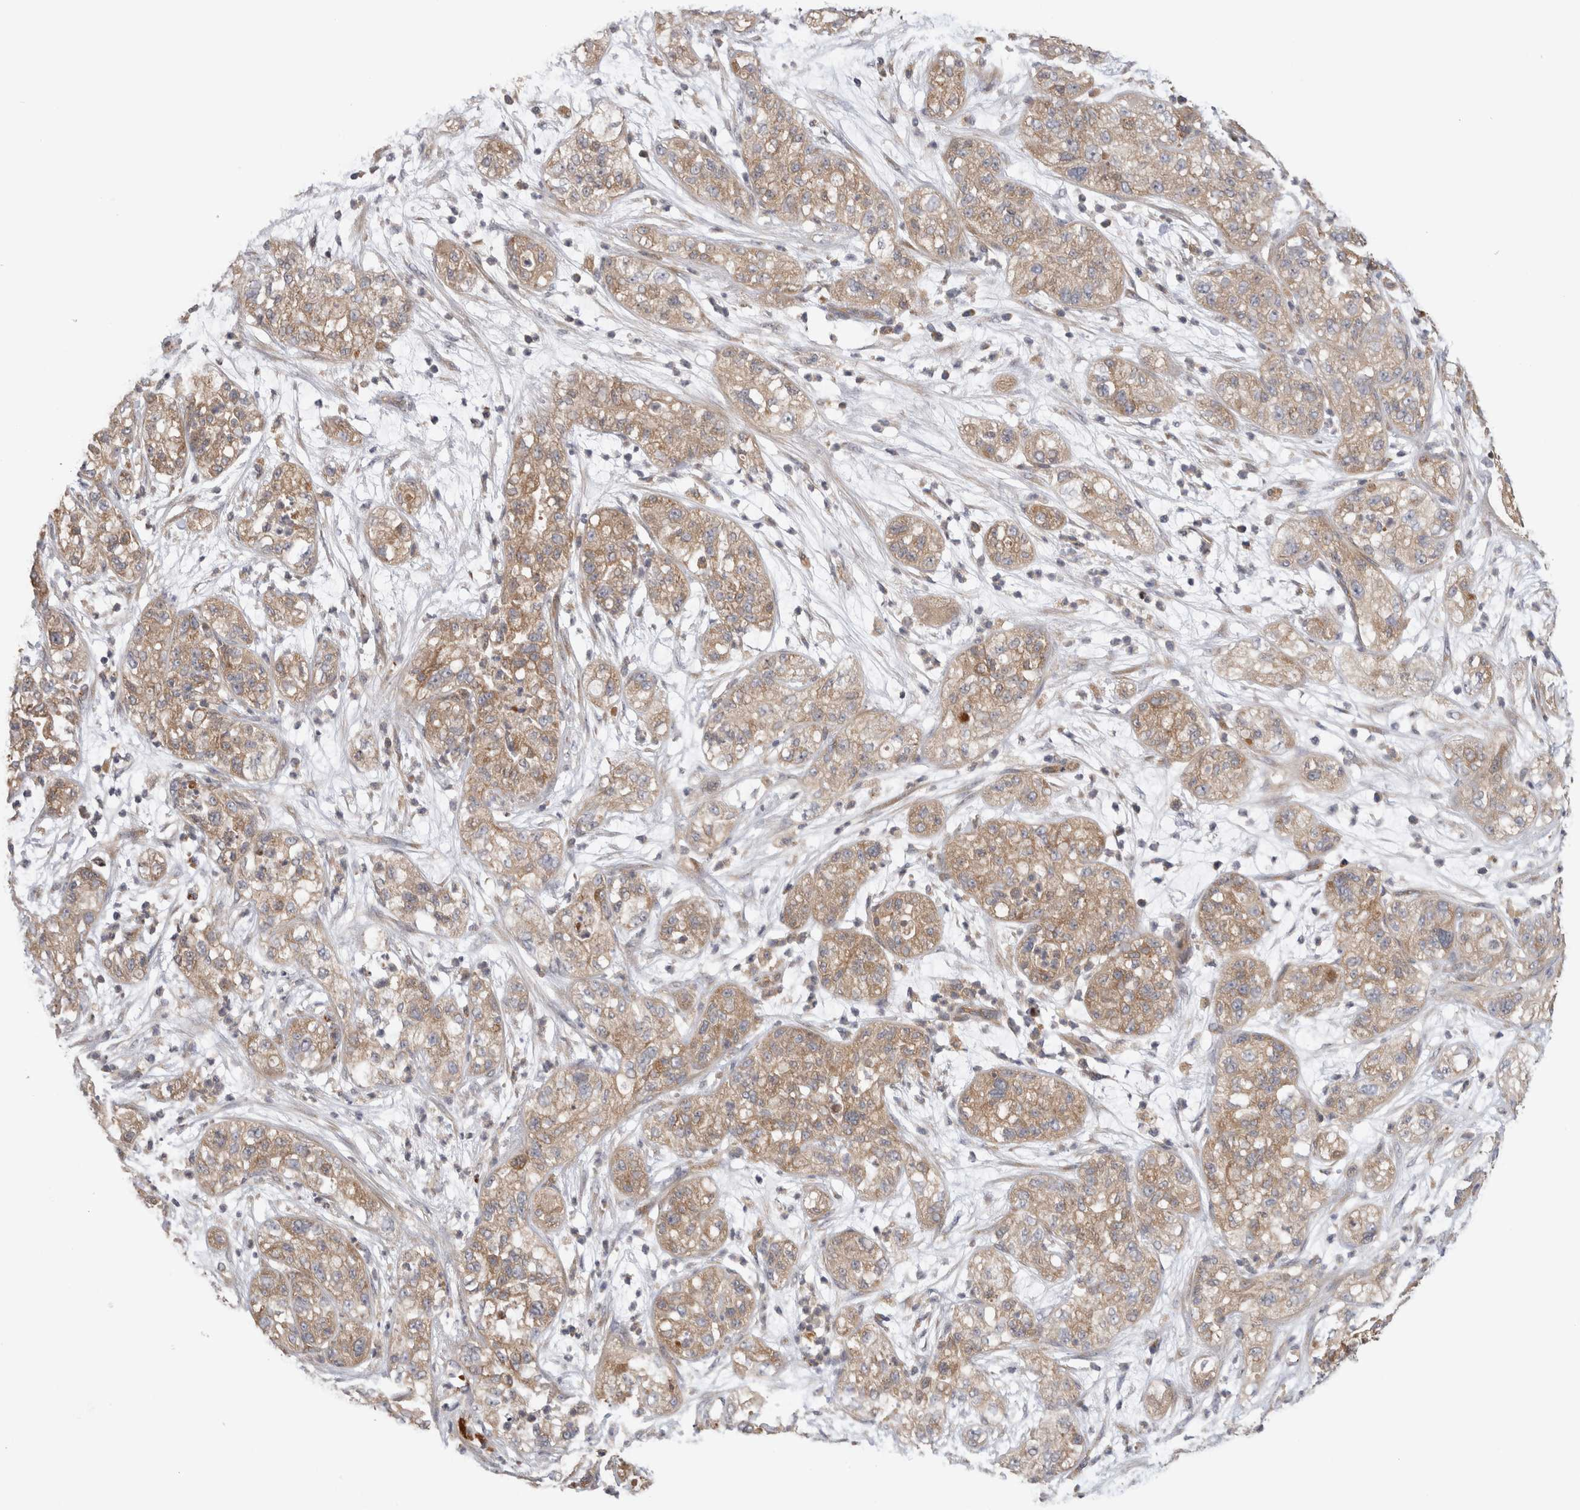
{"staining": {"intensity": "moderate", "quantity": ">75%", "location": "cytoplasmic/membranous"}, "tissue": "pancreatic cancer", "cell_type": "Tumor cells", "image_type": "cancer", "snomed": [{"axis": "morphology", "description": "Adenocarcinoma, NOS"}, {"axis": "topography", "description": "Pancreas"}], "caption": "Pancreatic cancer tissue demonstrates moderate cytoplasmic/membranous expression in about >75% of tumor cells", "gene": "GRIK2", "patient": {"sex": "female", "age": 78}}